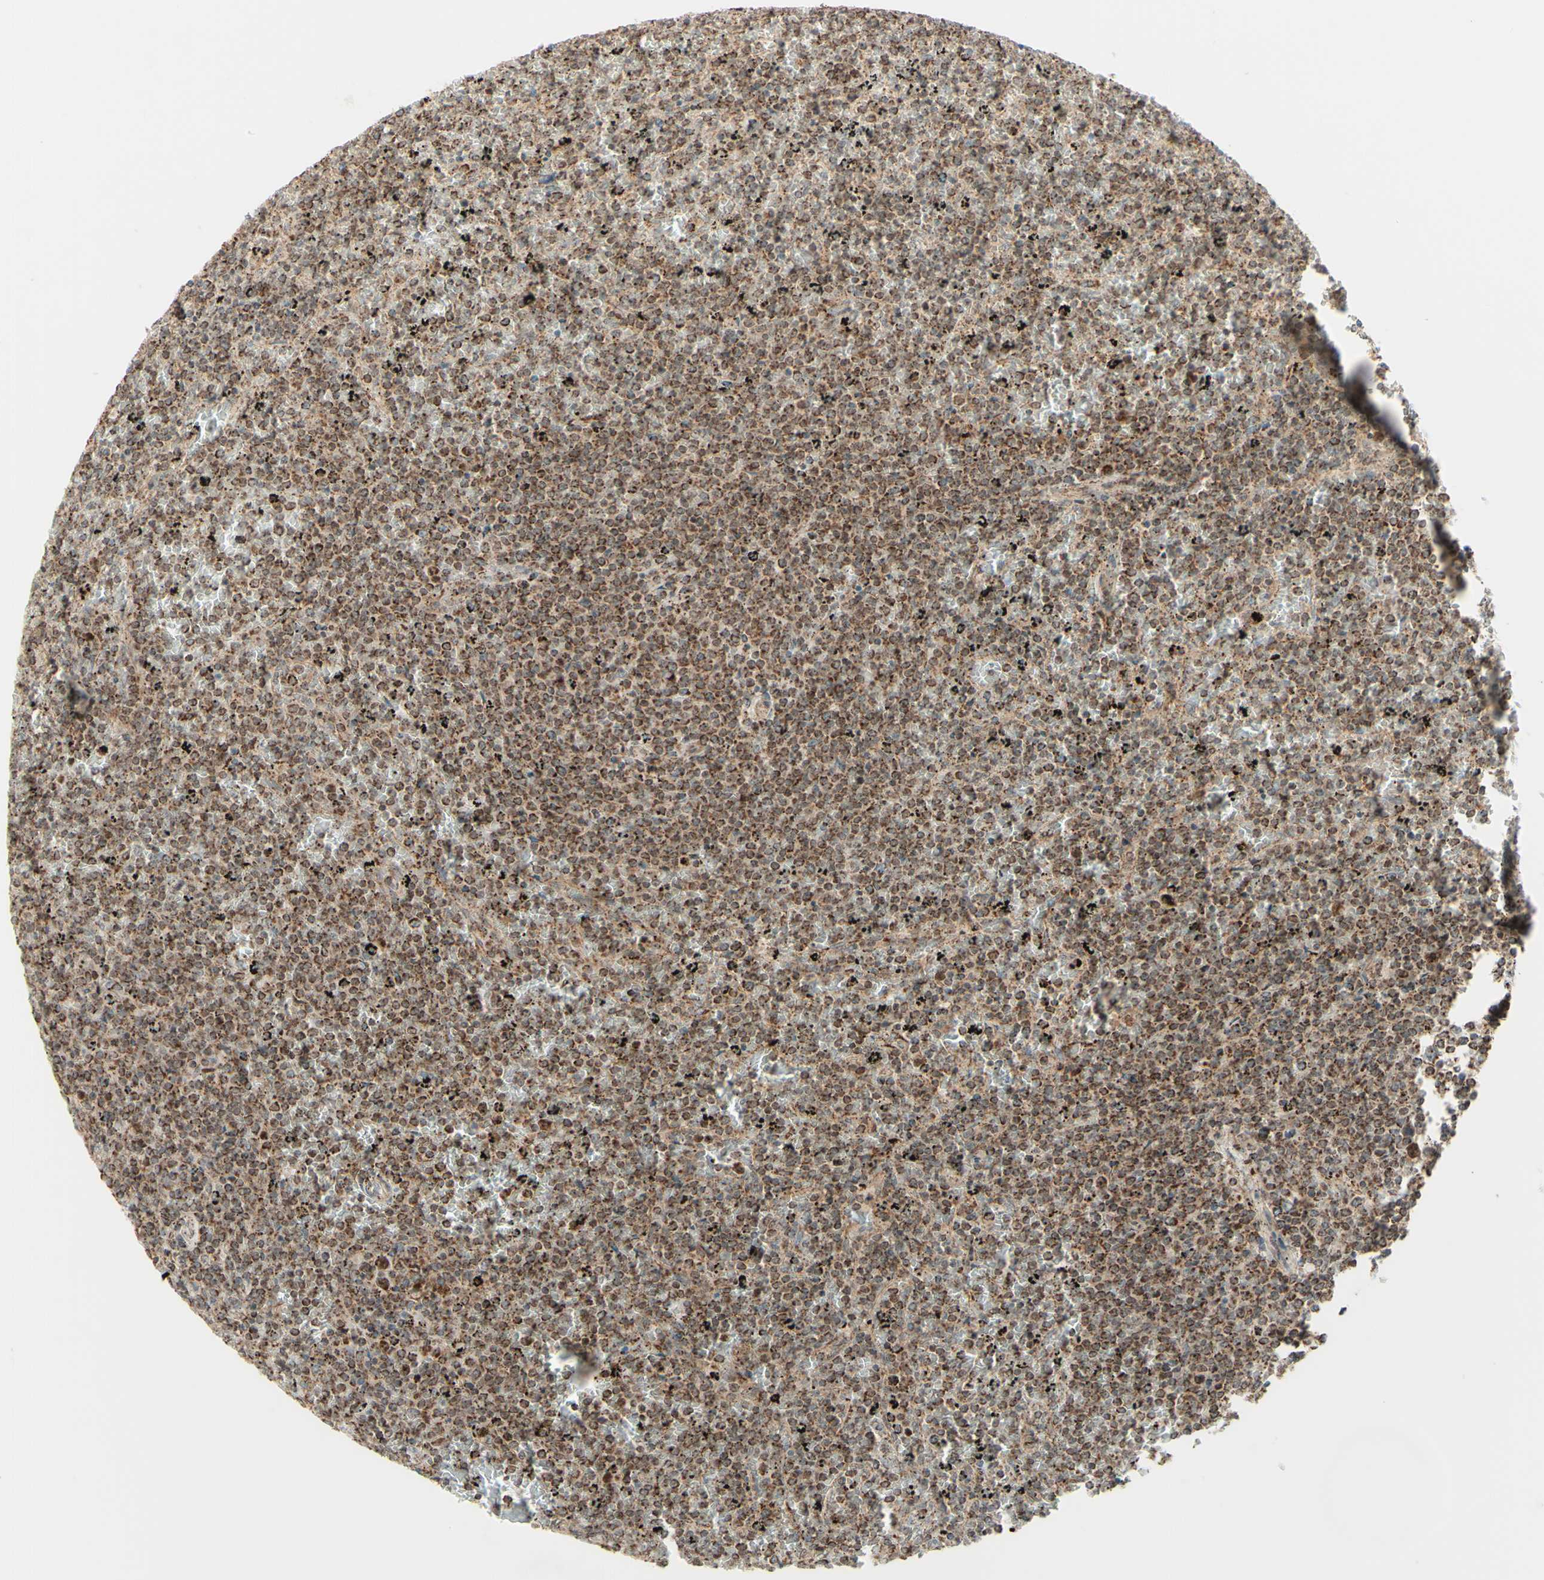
{"staining": {"intensity": "moderate", "quantity": ">75%", "location": "cytoplasmic/membranous"}, "tissue": "lymphoma", "cell_type": "Tumor cells", "image_type": "cancer", "snomed": [{"axis": "morphology", "description": "Malignant lymphoma, non-Hodgkin's type, Low grade"}, {"axis": "topography", "description": "Spleen"}], "caption": "DAB (3,3'-diaminobenzidine) immunohistochemical staining of human malignant lymphoma, non-Hodgkin's type (low-grade) shows moderate cytoplasmic/membranous protein positivity in approximately >75% of tumor cells. The staining was performed using DAB to visualize the protein expression in brown, while the nuclei were stained in blue with hematoxylin (Magnification: 20x).", "gene": "DHRS3", "patient": {"sex": "female", "age": 77}}